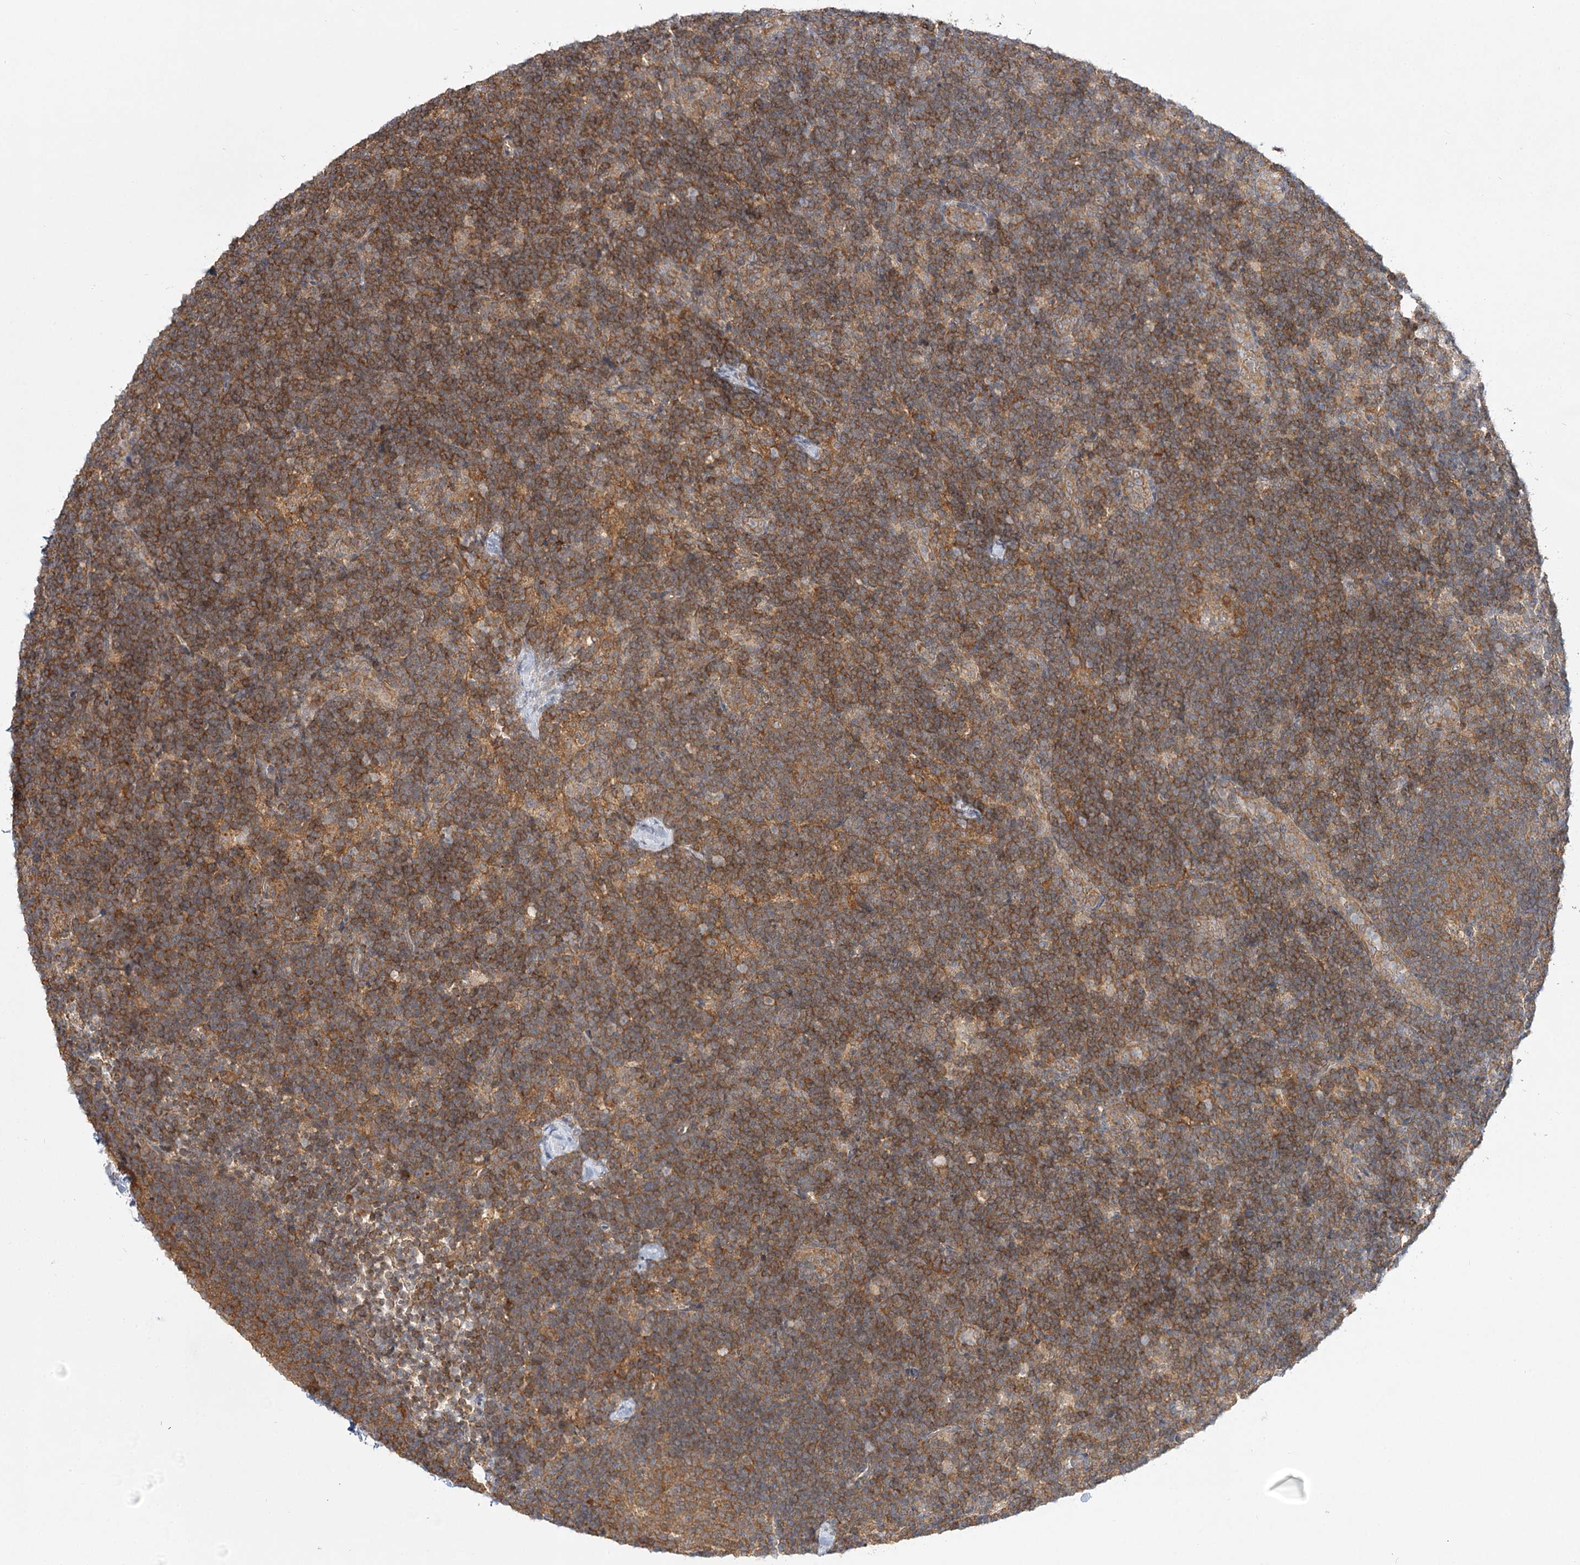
{"staining": {"intensity": "moderate", "quantity": ">75%", "location": "cytoplasmic/membranous"}, "tissue": "lymph node", "cell_type": "Germinal center cells", "image_type": "normal", "snomed": [{"axis": "morphology", "description": "Normal tissue, NOS"}, {"axis": "topography", "description": "Lymph node"}], "caption": "An immunohistochemistry photomicrograph of unremarkable tissue is shown. Protein staining in brown highlights moderate cytoplasmic/membranous positivity in lymph node within germinal center cells. (DAB IHC, brown staining for protein, blue staining for nuclei).", "gene": "INPP4B", "patient": {"sex": "female", "age": 22}}